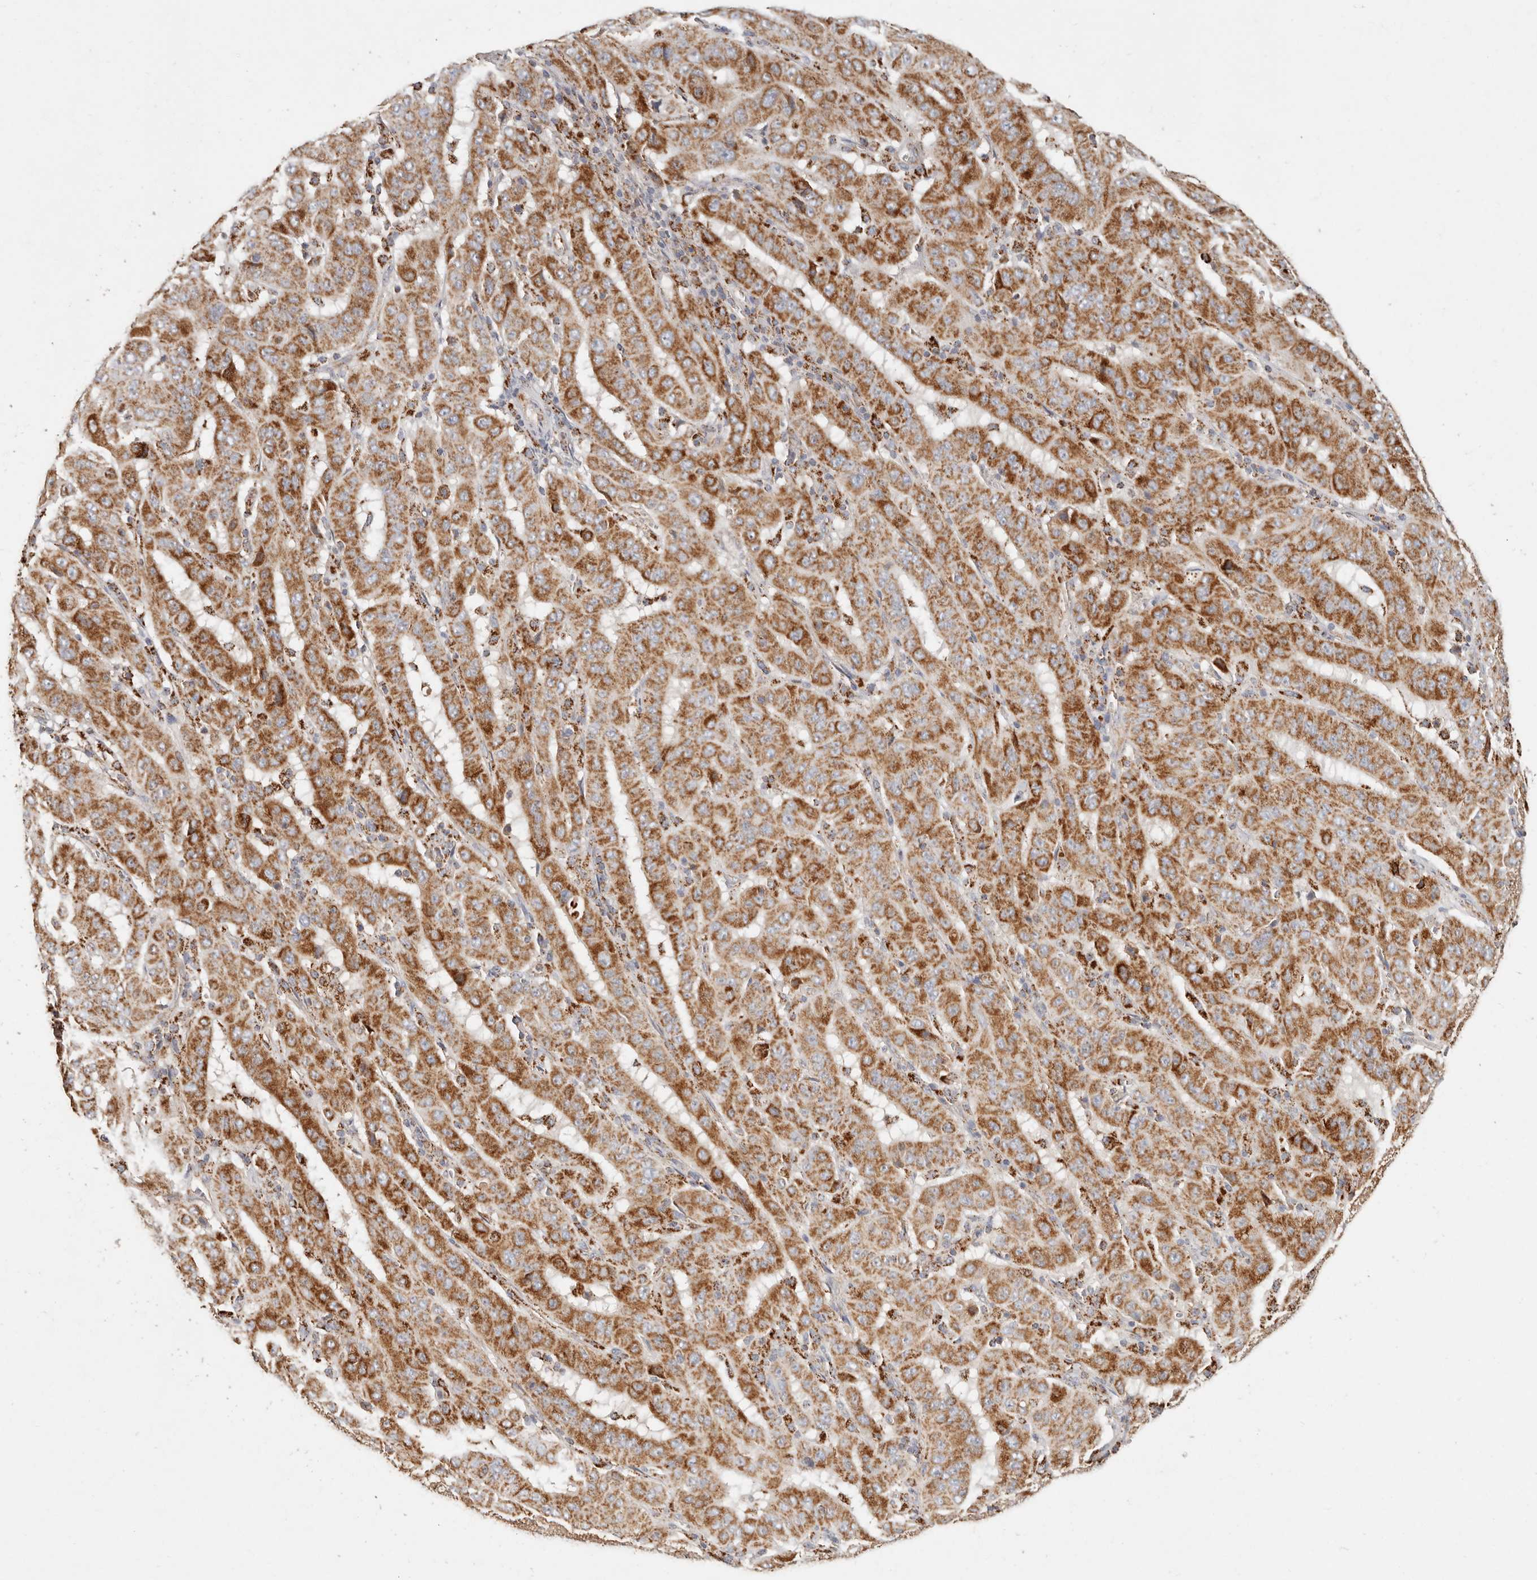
{"staining": {"intensity": "strong", "quantity": ">75%", "location": "cytoplasmic/membranous"}, "tissue": "pancreatic cancer", "cell_type": "Tumor cells", "image_type": "cancer", "snomed": [{"axis": "morphology", "description": "Adenocarcinoma, NOS"}, {"axis": "topography", "description": "Pancreas"}], "caption": "Approximately >75% of tumor cells in human pancreatic adenocarcinoma show strong cytoplasmic/membranous protein staining as visualized by brown immunohistochemical staining.", "gene": "ARHGEF10L", "patient": {"sex": "male", "age": 63}}